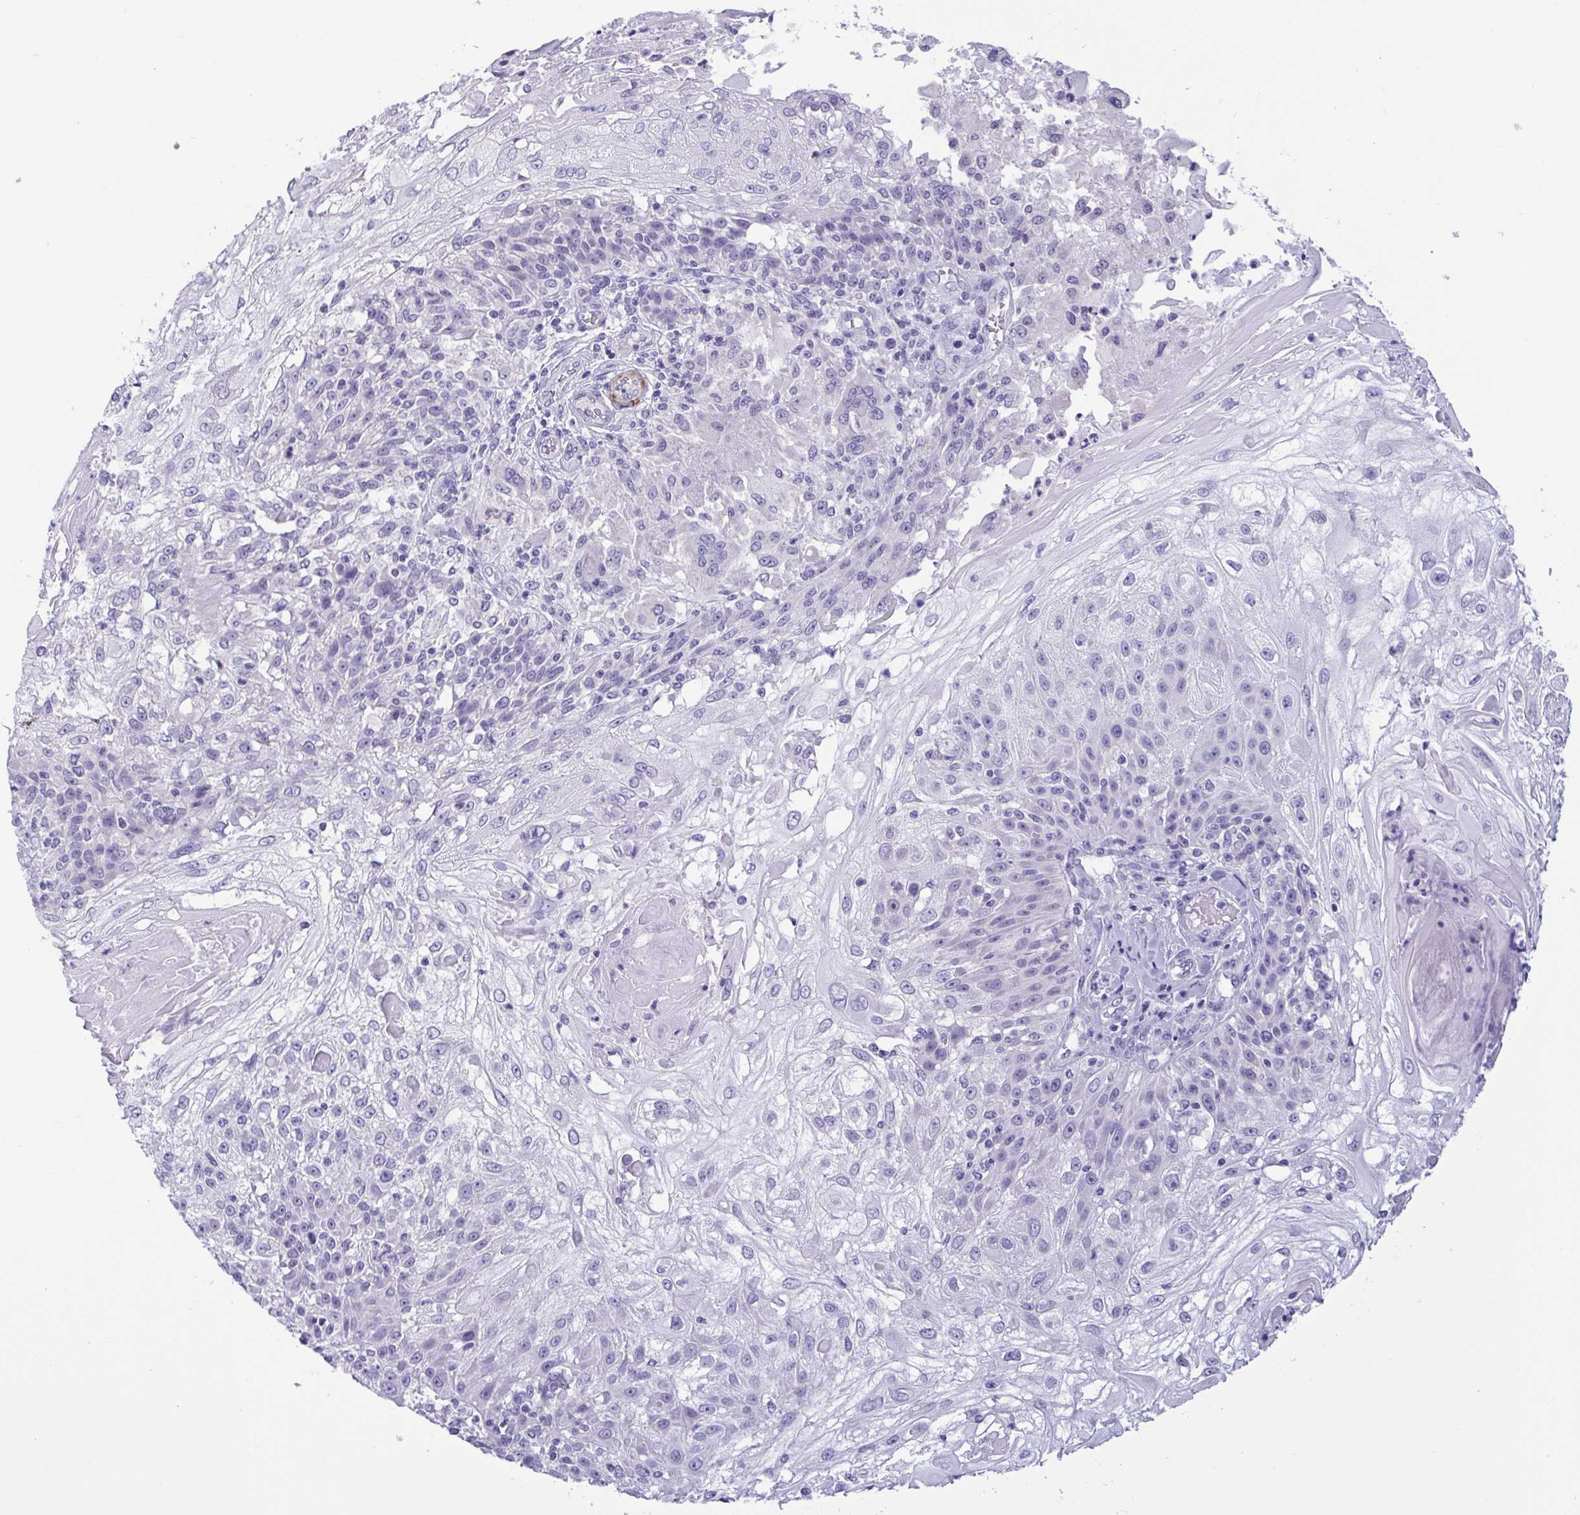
{"staining": {"intensity": "negative", "quantity": "none", "location": "none"}, "tissue": "skin cancer", "cell_type": "Tumor cells", "image_type": "cancer", "snomed": [{"axis": "morphology", "description": "Normal tissue, NOS"}, {"axis": "morphology", "description": "Squamous cell carcinoma, NOS"}, {"axis": "topography", "description": "Skin"}], "caption": "Immunohistochemistry micrograph of human skin cancer (squamous cell carcinoma) stained for a protein (brown), which exhibits no expression in tumor cells. The staining was performed using DAB (3,3'-diaminobenzidine) to visualize the protein expression in brown, while the nuclei were stained in blue with hematoxylin (Magnification: 20x).", "gene": "MYL7", "patient": {"sex": "female", "age": 83}}